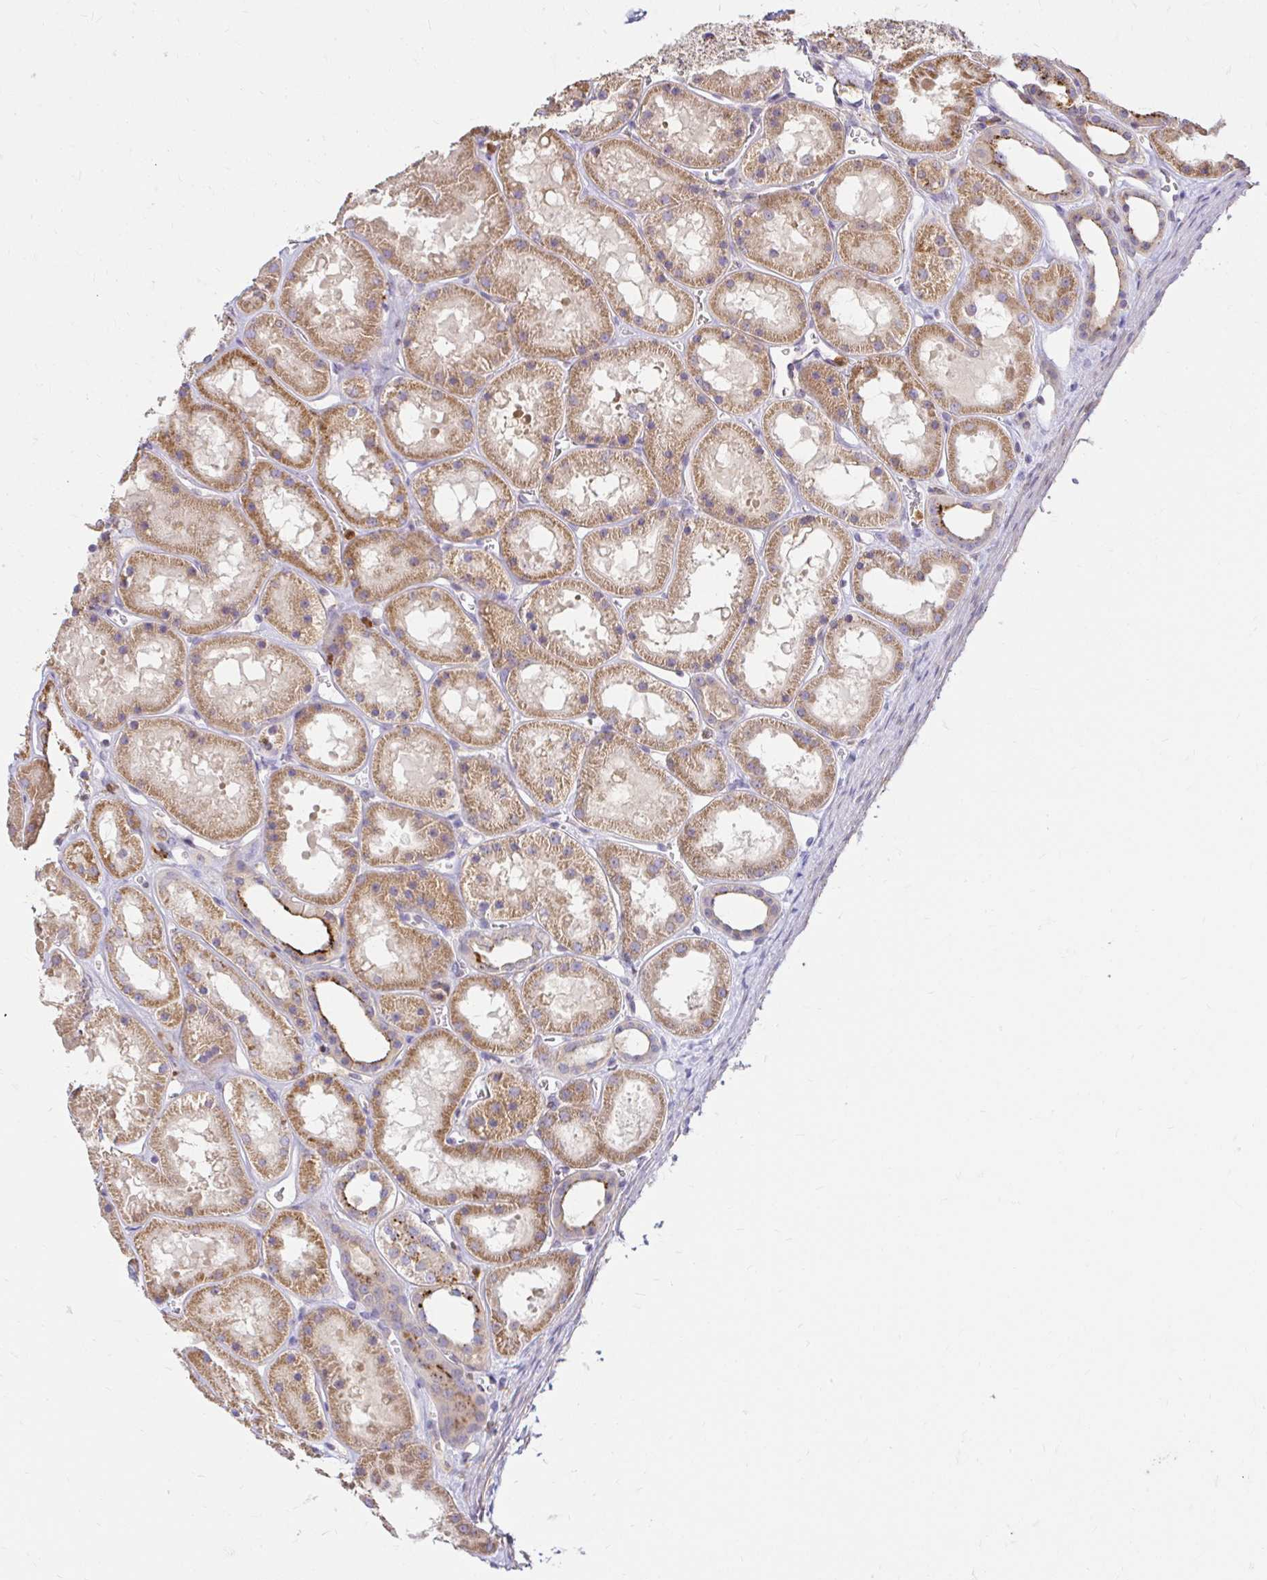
{"staining": {"intensity": "negative", "quantity": "none", "location": "none"}, "tissue": "kidney", "cell_type": "Cells in glomeruli", "image_type": "normal", "snomed": [{"axis": "morphology", "description": "Normal tissue, NOS"}, {"axis": "topography", "description": "Kidney"}], "caption": "Immunohistochemical staining of normal kidney displays no significant expression in cells in glomeruli.", "gene": "PYCARD", "patient": {"sex": "female", "age": 41}}